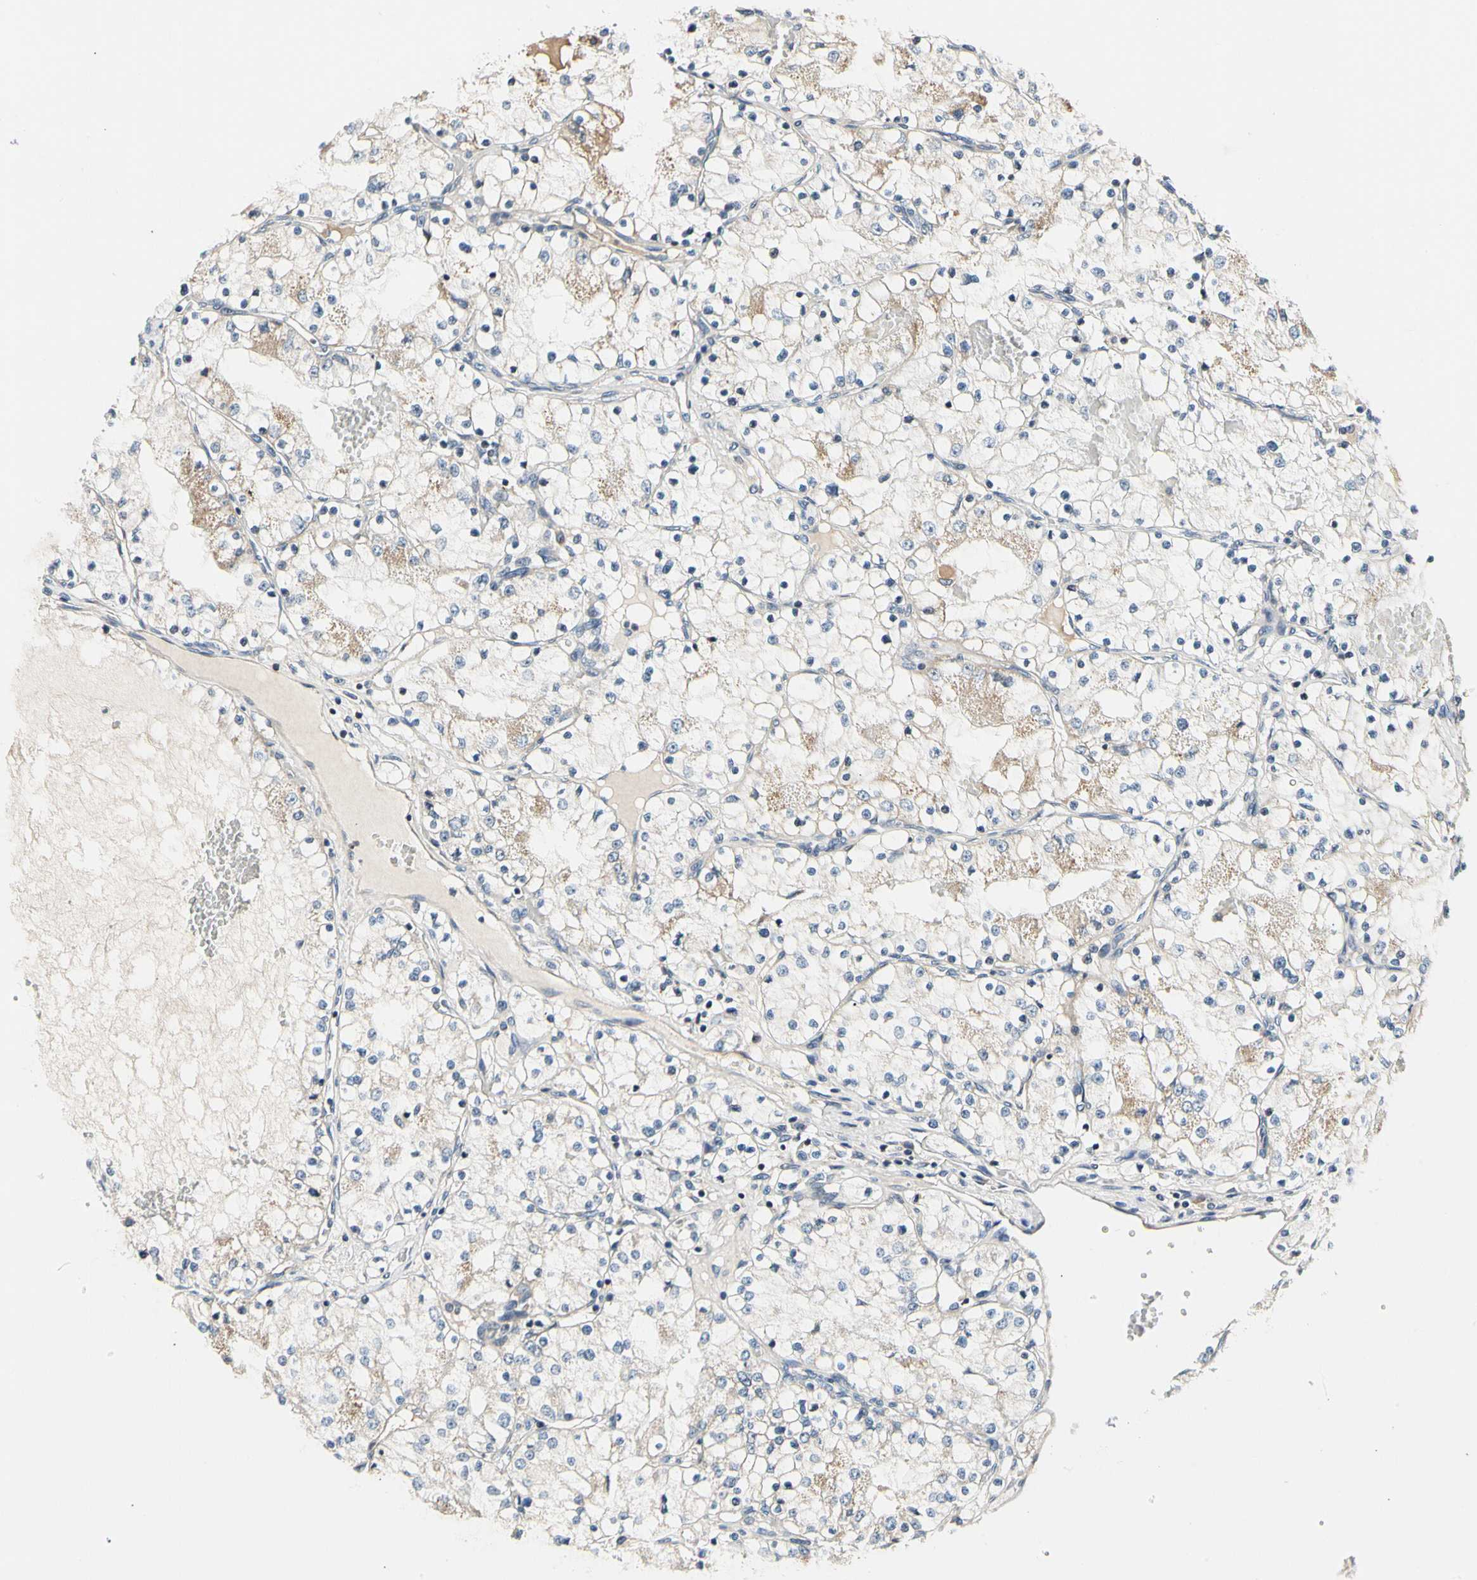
{"staining": {"intensity": "weak", "quantity": "<25%", "location": "cytoplasmic/membranous"}, "tissue": "renal cancer", "cell_type": "Tumor cells", "image_type": "cancer", "snomed": [{"axis": "morphology", "description": "Adenocarcinoma, NOS"}, {"axis": "topography", "description": "Kidney"}], "caption": "Immunohistochemistry histopathology image of neoplastic tissue: human renal cancer (adenocarcinoma) stained with DAB (3,3'-diaminobenzidine) reveals no significant protein staining in tumor cells.", "gene": "SOX30", "patient": {"sex": "male", "age": 68}}